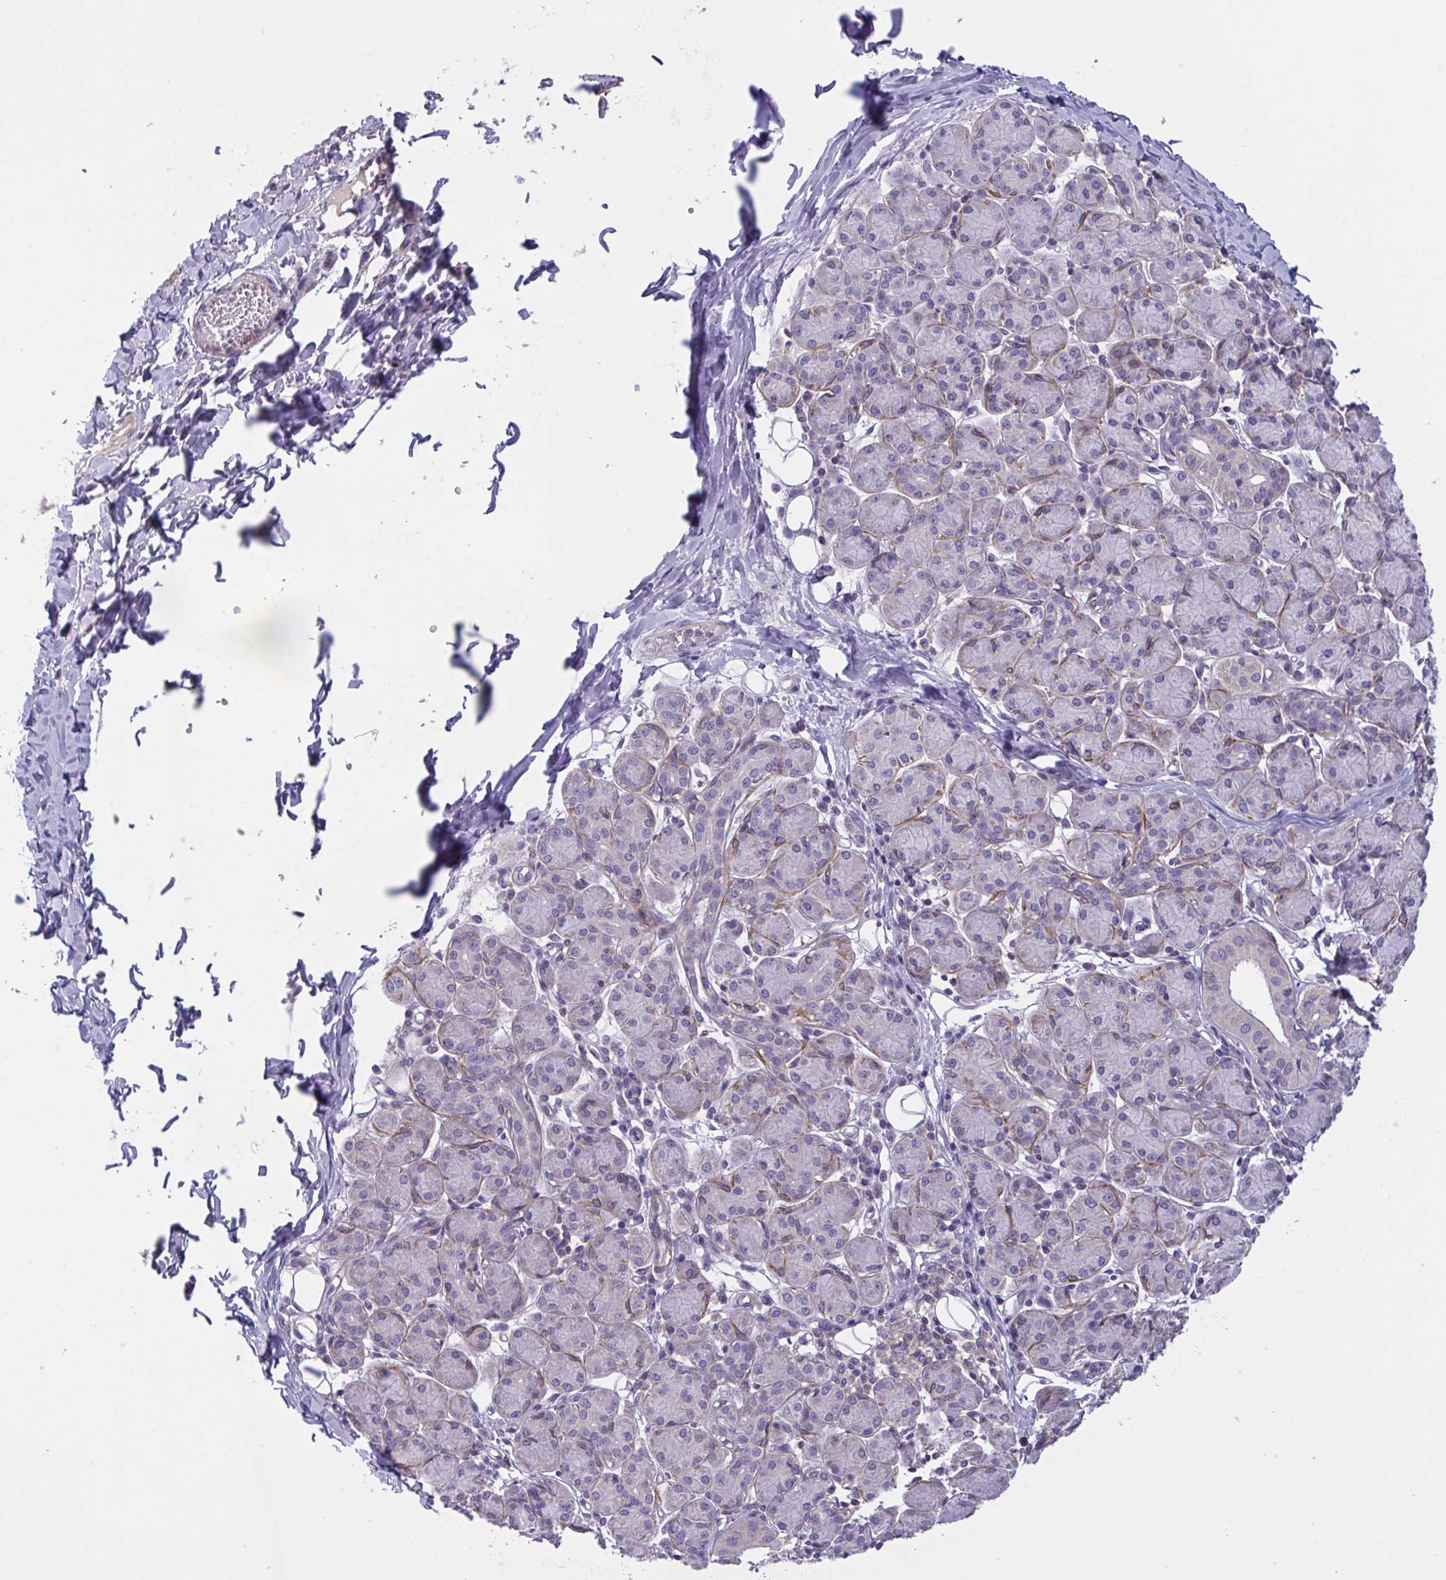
{"staining": {"intensity": "negative", "quantity": "none", "location": "none"}, "tissue": "salivary gland", "cell_type": "Glandular cells", "image_type": "normal", "snomed": [{"axis": "morphology", "description": "Normal tissue, NOS"}, {"axis": "morphology", "description": "Inflammation, NOS"}, {"axis": "topography", "description": "Lymph node"}, {"axis": "topography", "description": "Salivary gland"}], "caption": "Protein analysis of benign salivary gland demonstrates no significant staining in glandular cells.", "gene": "WNT9B", "patient": {"sex": "male", "age": 3}}